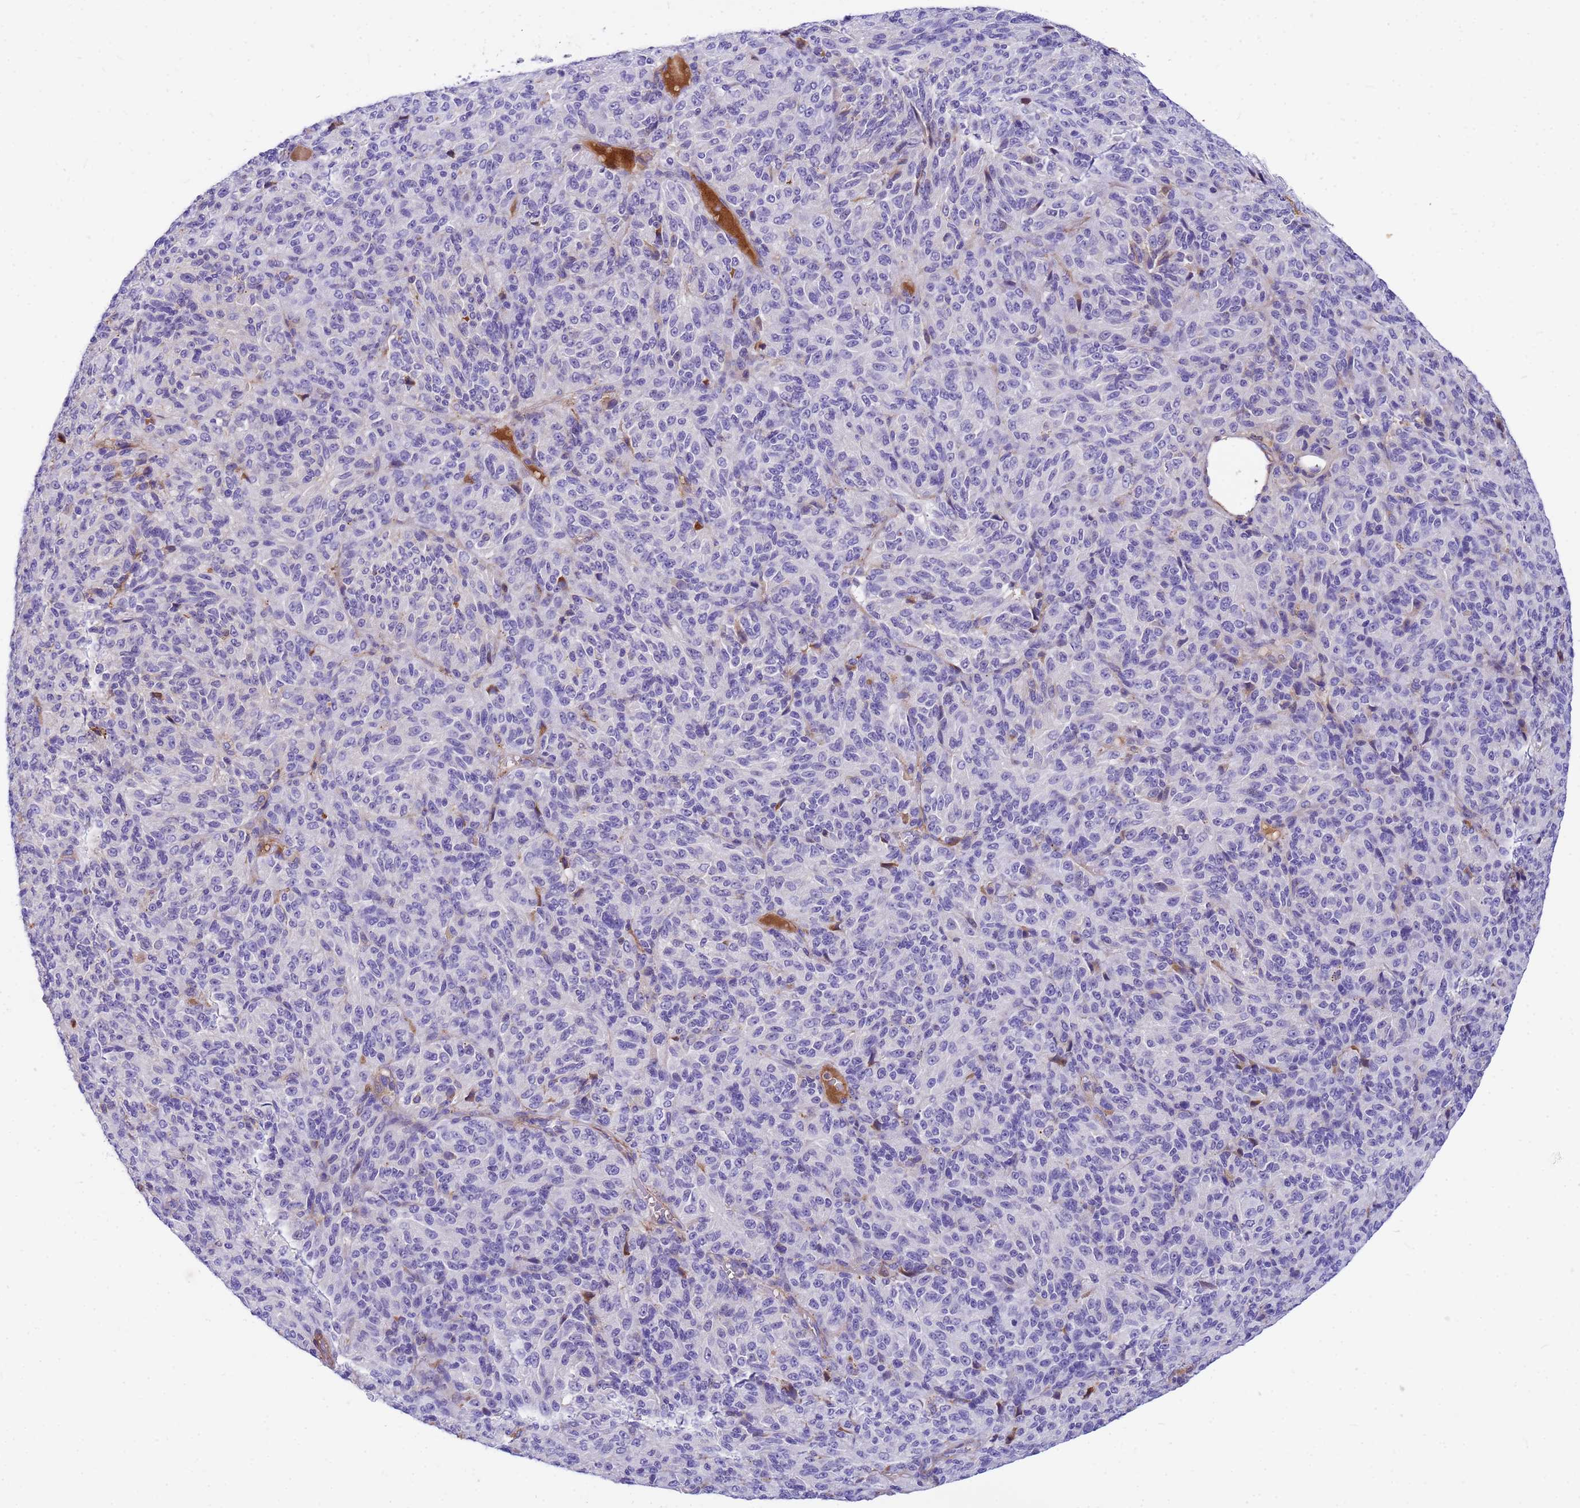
{"staining": {"intensity": "negative", "quantity": "none", "location": "none"}, "tissue": "melanoma", "cell_type": "Tumor cells", "image_type": "cancer", "snomed": [{"axis": "morphology", "description": "Malignant melanoma, Metastatic site"}, {"axis": "topography", "description": "Brain"}], "caption": "Tumor cells show no significant protein staining in malignant melanoma (metastatic site).", "gene": "ORM1", "patient": {"sex": "female", "age": 56}}